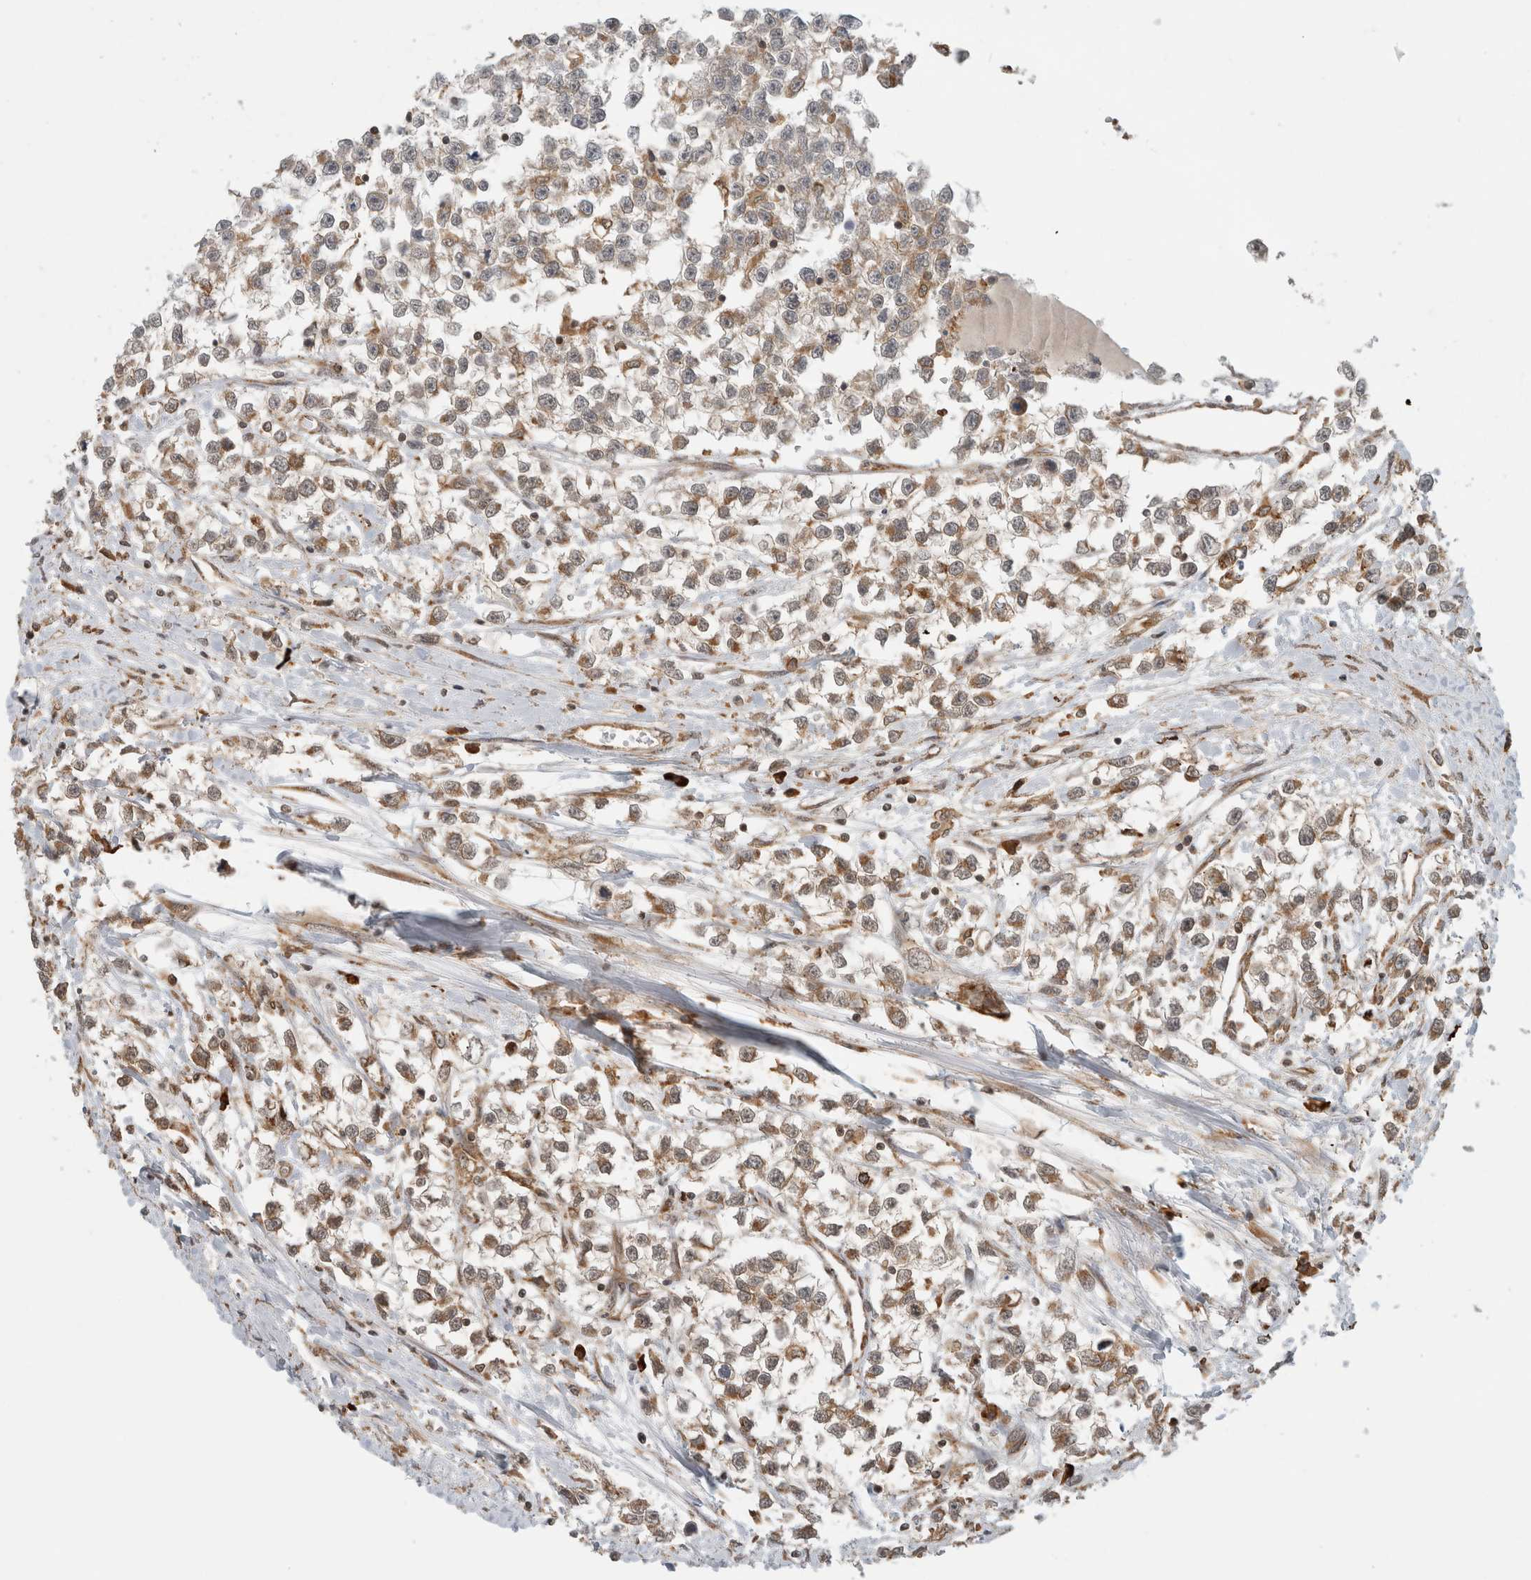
{"staining": {"intensity": "moderate", "quantity": "<25%", "location": "cytoplasmic/membranous"}, "tissue": "testis cancer", "cell_type": "Tumor cells", "image_type": "cancer", "snomed": [{"axis": "morphology", "description": "Seminoma, NOS"}, {"axis": "morphology", "description": "Carcinoma, Embryonal, NOS"}, {"axis": "topography", "description": "Testis"}], "caption": "Approximately <25% of tumor cells in human testis embryonal carcinoma show moderate cytoplasmic/membranous protein positivity as visualized by brown immunohistochemical staining.", "gene": "MS4A7", "patient": {"sex": "male", "age": 51}}